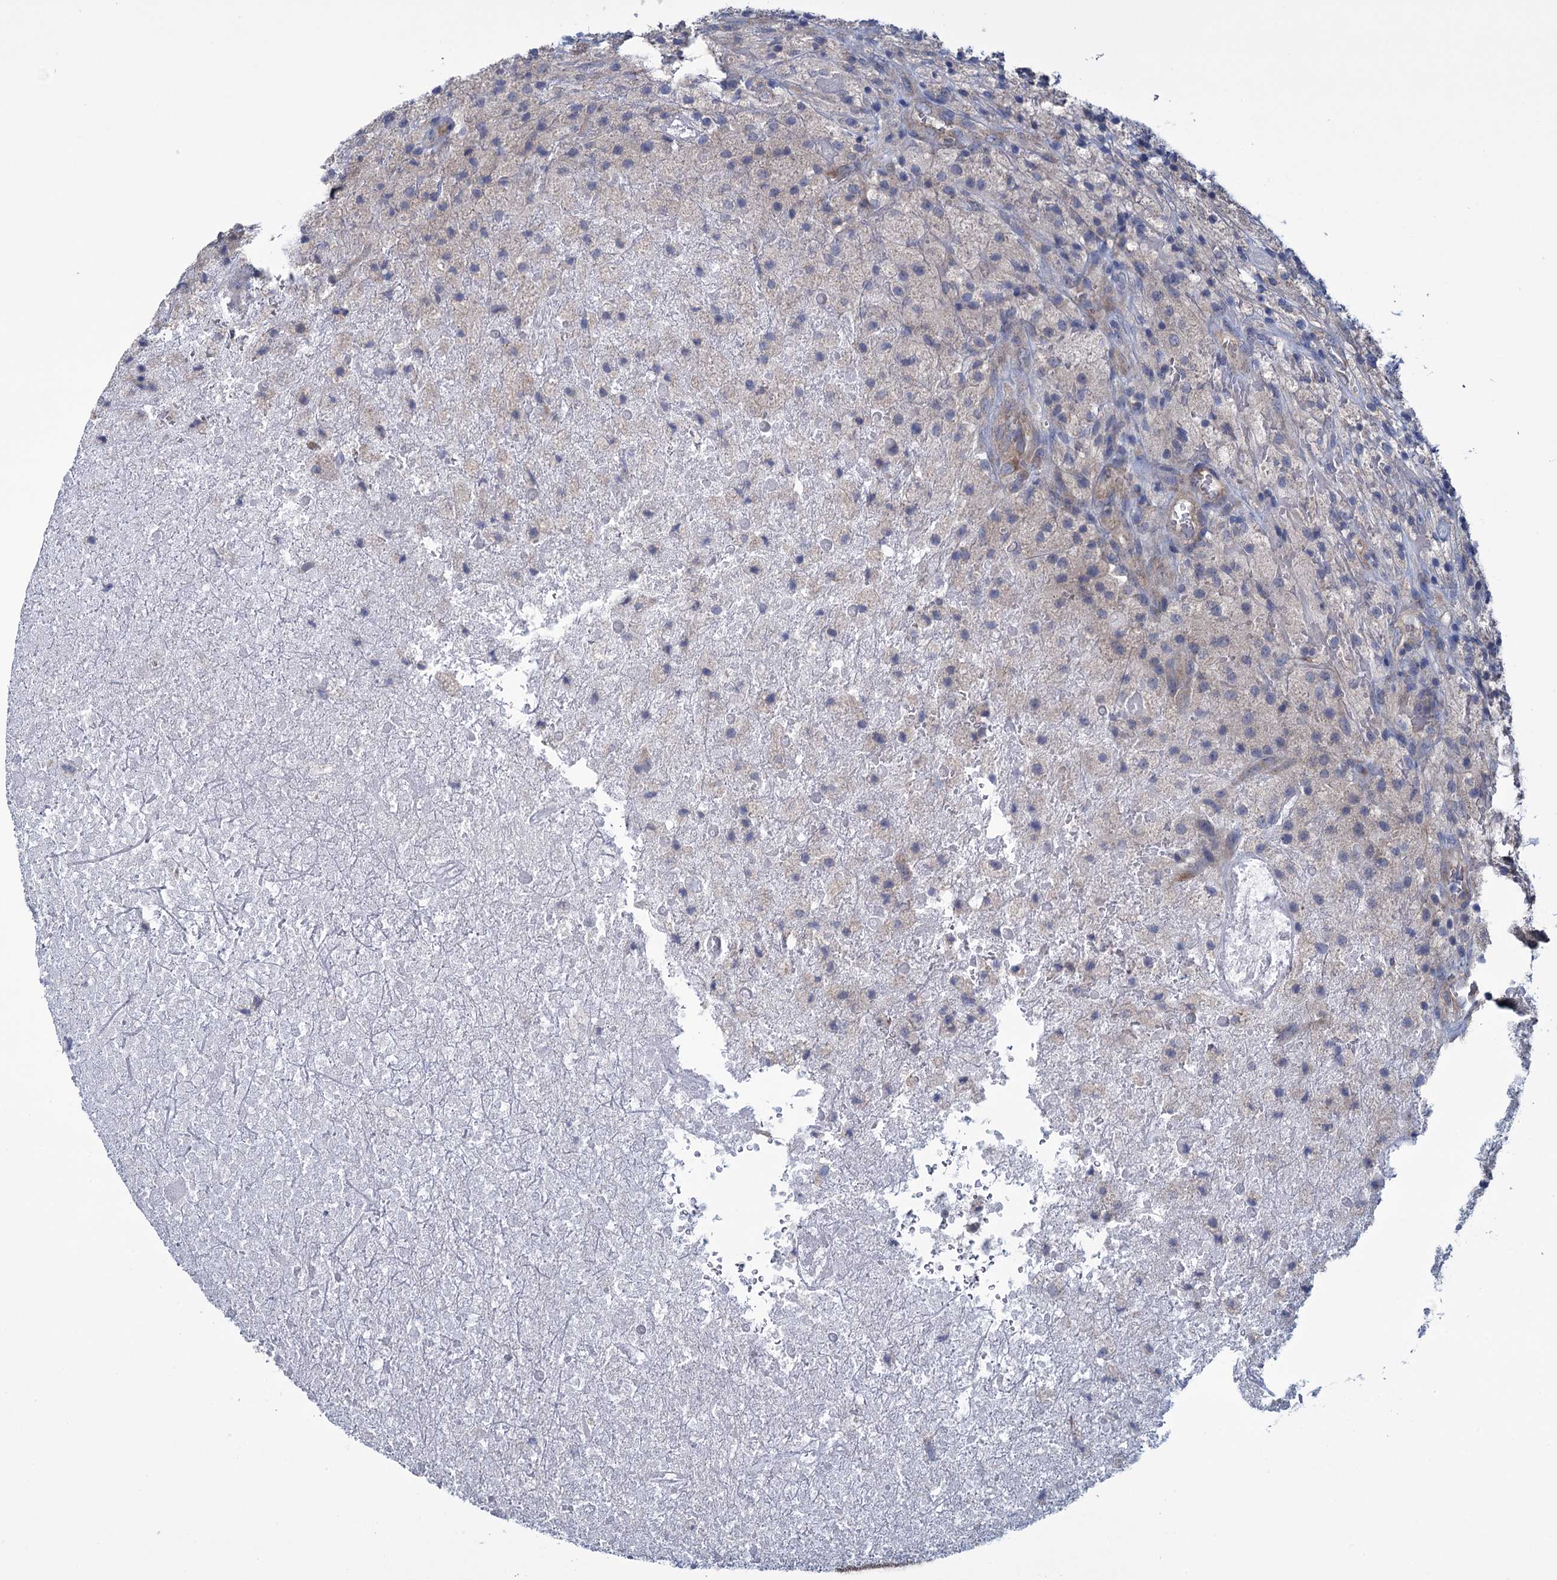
{"staining": {"intensity": "negative", "quantity": "none", "location": "none"}, "tissue": "glioma", "cell_type": "Tumor cells", "image_type": "cancer", "snomed": [{"axis": "morphology", "description": "Glioma, malignant, High grade"}, {"axis": "topography", "description": "Brain"}], "caption": "An IHC histopathology image of glioma is shown. There is no staining in tumor cells of glioma.", "gene": "GSTM2", "patient": {"sex": "male", "age": 69}}